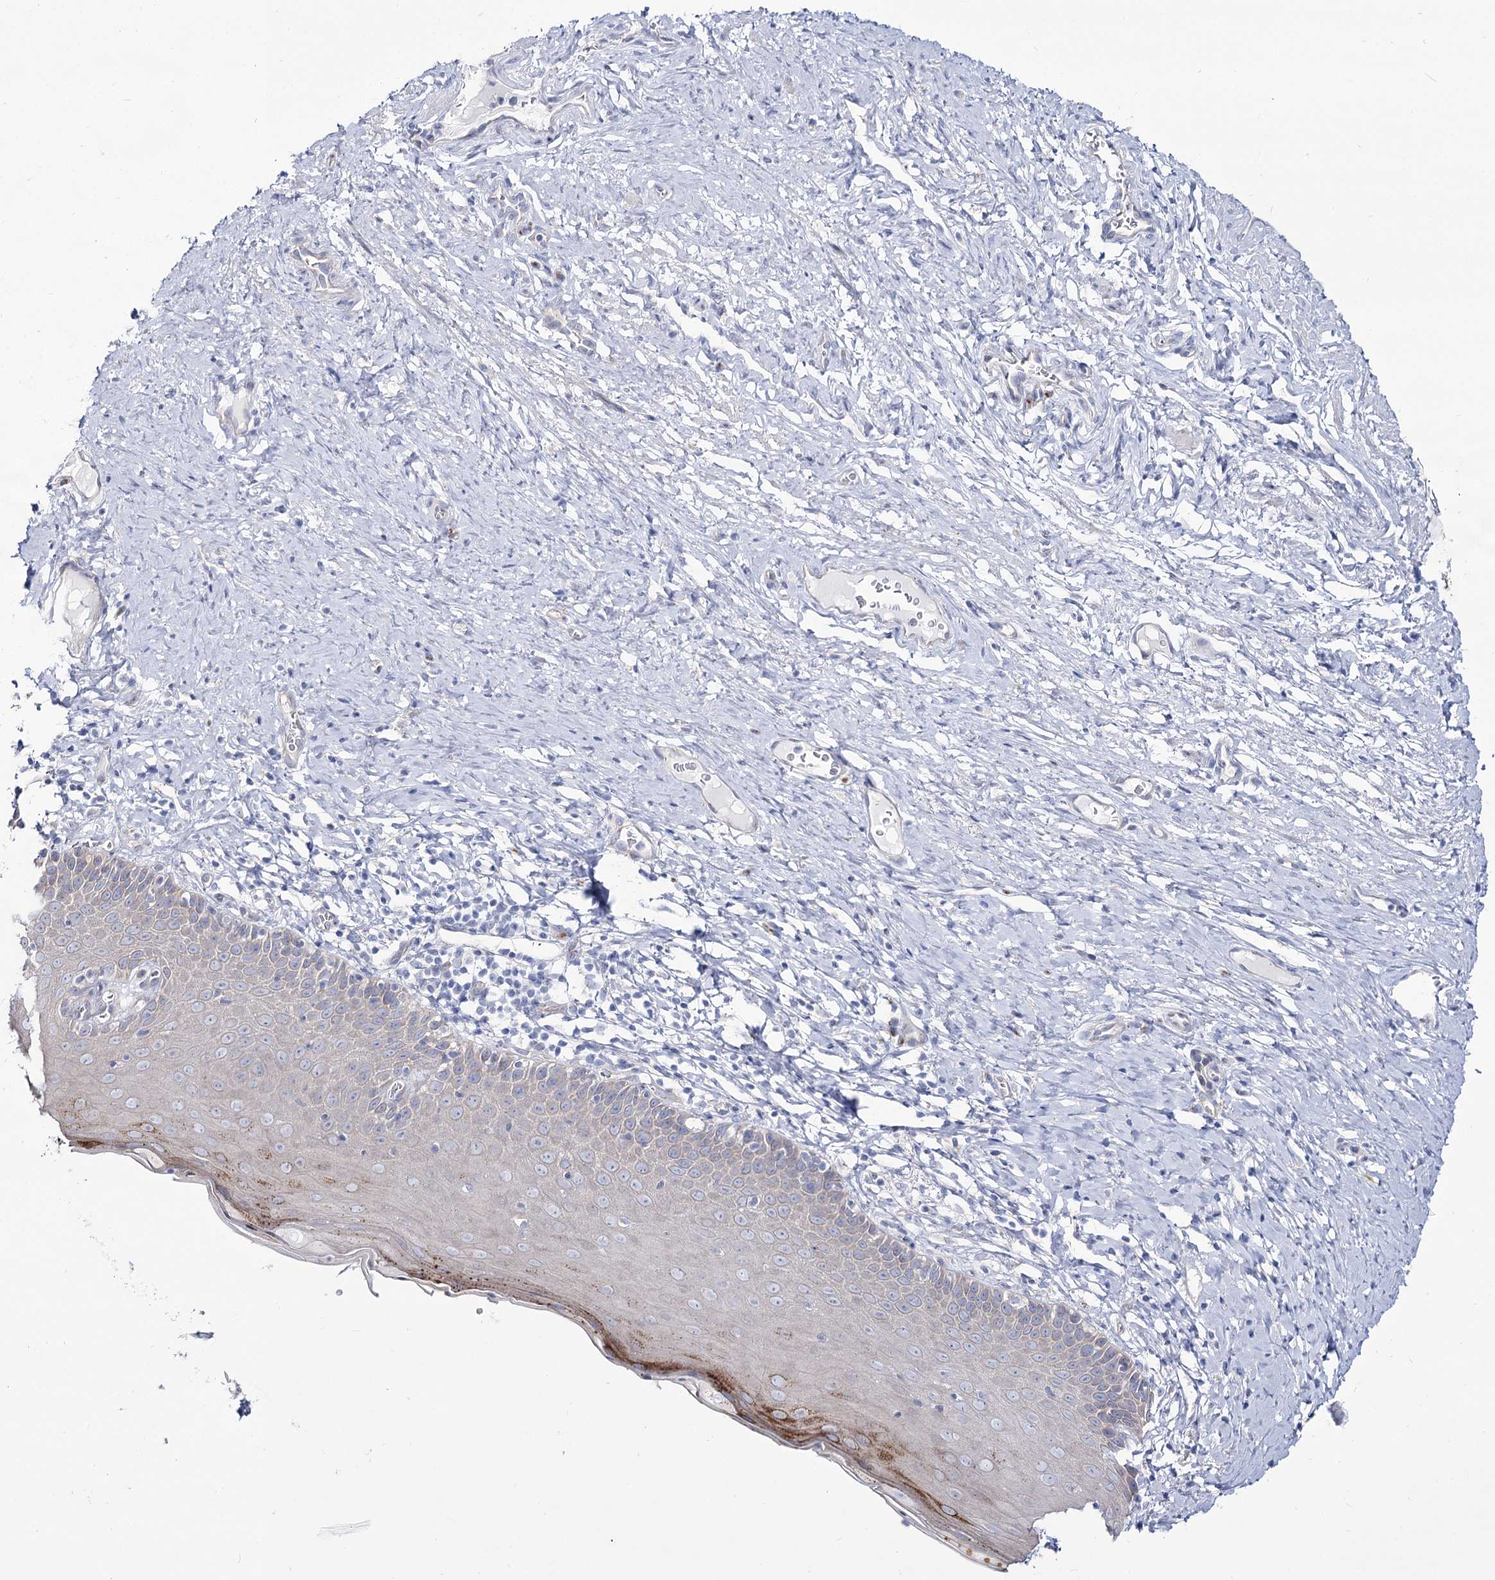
{"staining": {"intensity": "negative", "quantity": "none", "location": "none"}, "tissue": "cervix", "cell_type": "Glandular cells", "image_type": "normal", "snomed": [{"axis": "morphology", "description": "Normal tissue, NOS"}, {"axis": "topography", "description": "Cervix"}], "caption": "This is a micrograph of immunohistochemistry (IHC) staining of unremarkable cervix, which shows no expression in glandular cells.", "gene": "SUOX", "patient": {"sex": "female", "age": 42}}